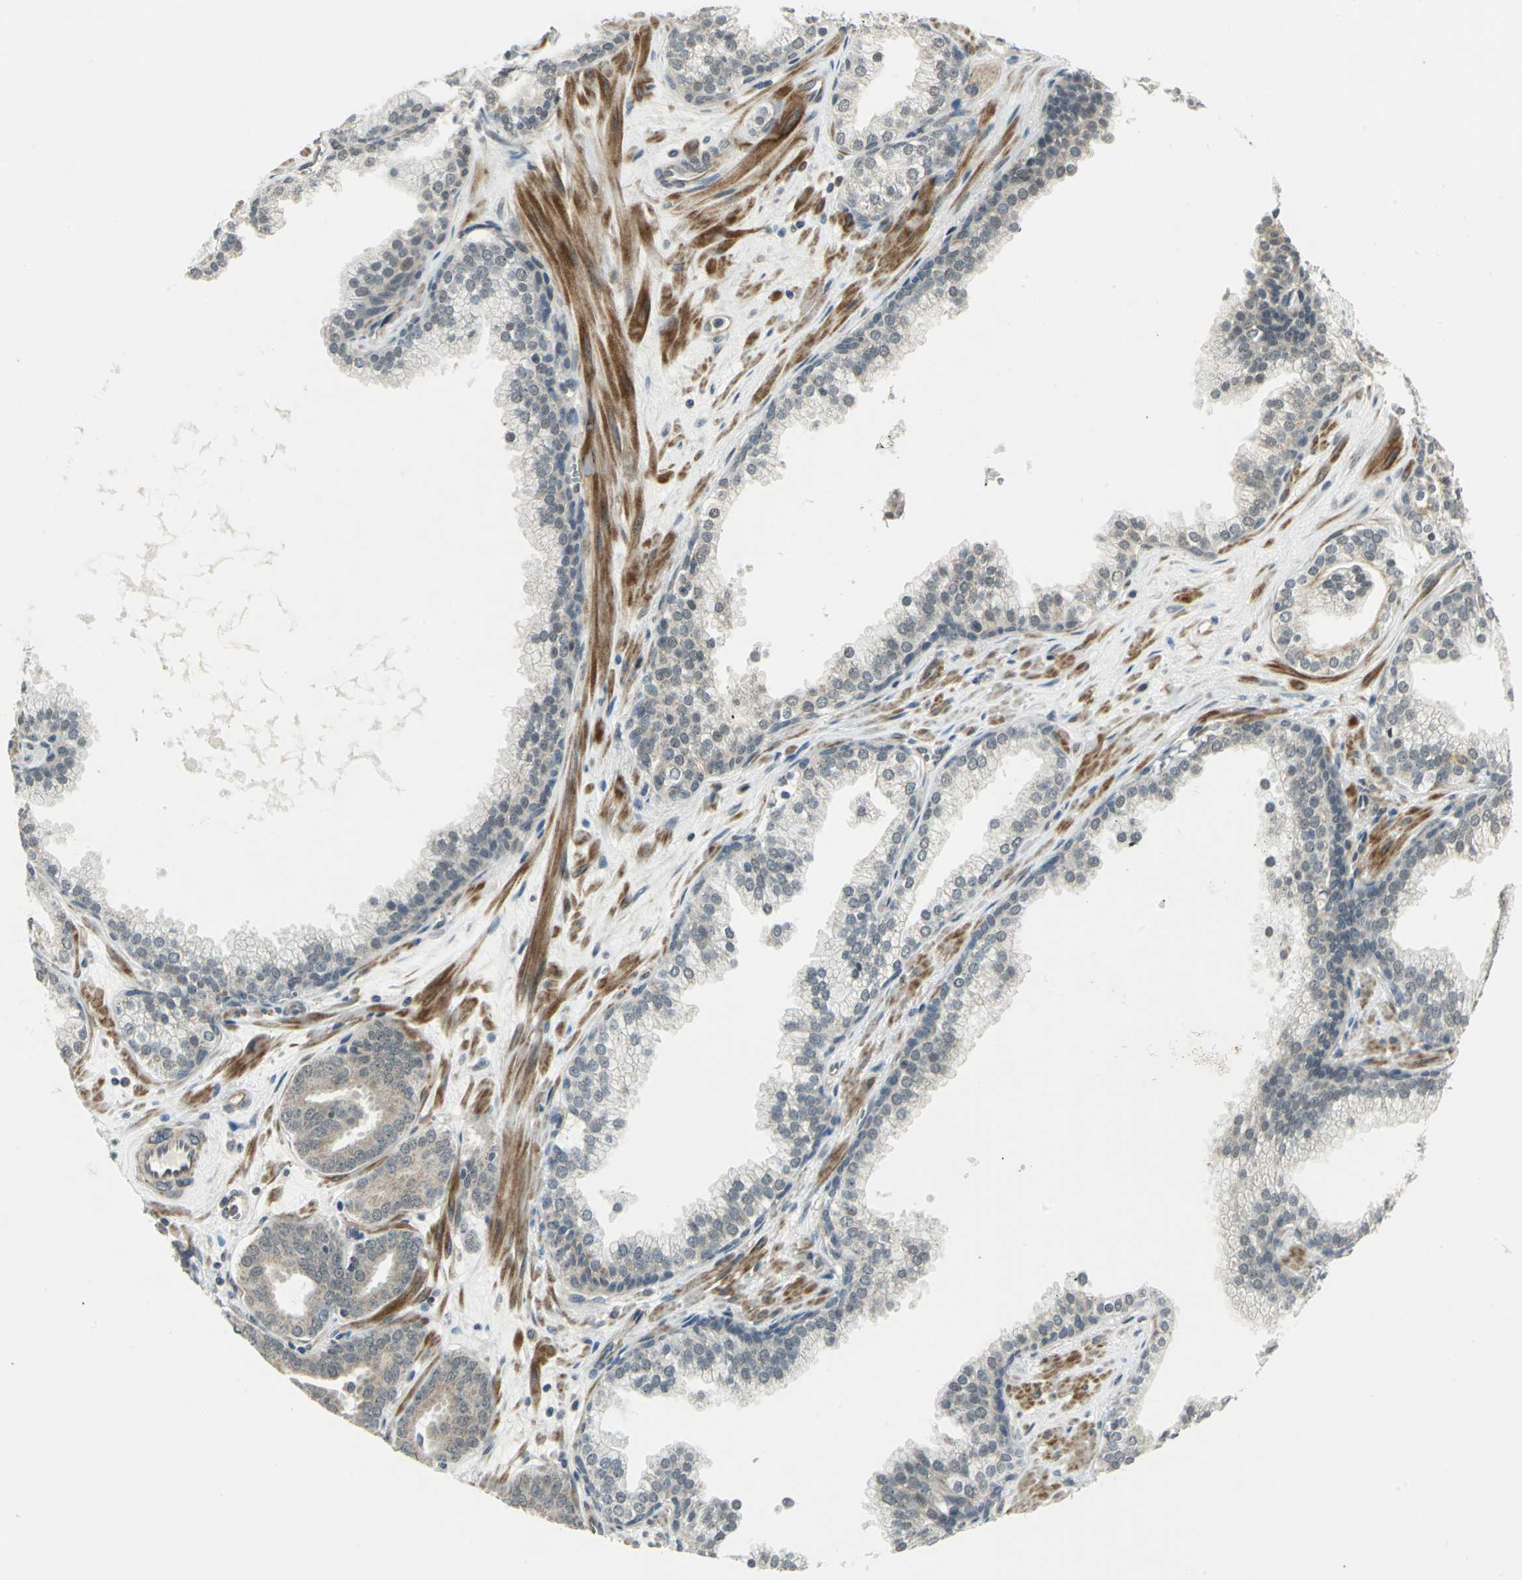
{"staining": {"intensity": "weak", "quantity": "25%-75%", "location": "cytoplasmic/membranous,nuclear"}, "tissue": "prostate cancer", "cell_type": "Tumor cells", "image_type": "cancer", "snomed": [{"axis": "morphology", "description": "Adenocarcinoma, Low grade"}, {"axis": "topography", "description": "Prostate"}], "caption": "IHC of human prostate adenocarcinoma (low-grade) reveals low levels of weak cytoplasmic/membranous and nuclear positivity in about 25%-75% of tumor cells.", "gene": "PLAGL2", "patient": {"sex": "male", "age": 57}}